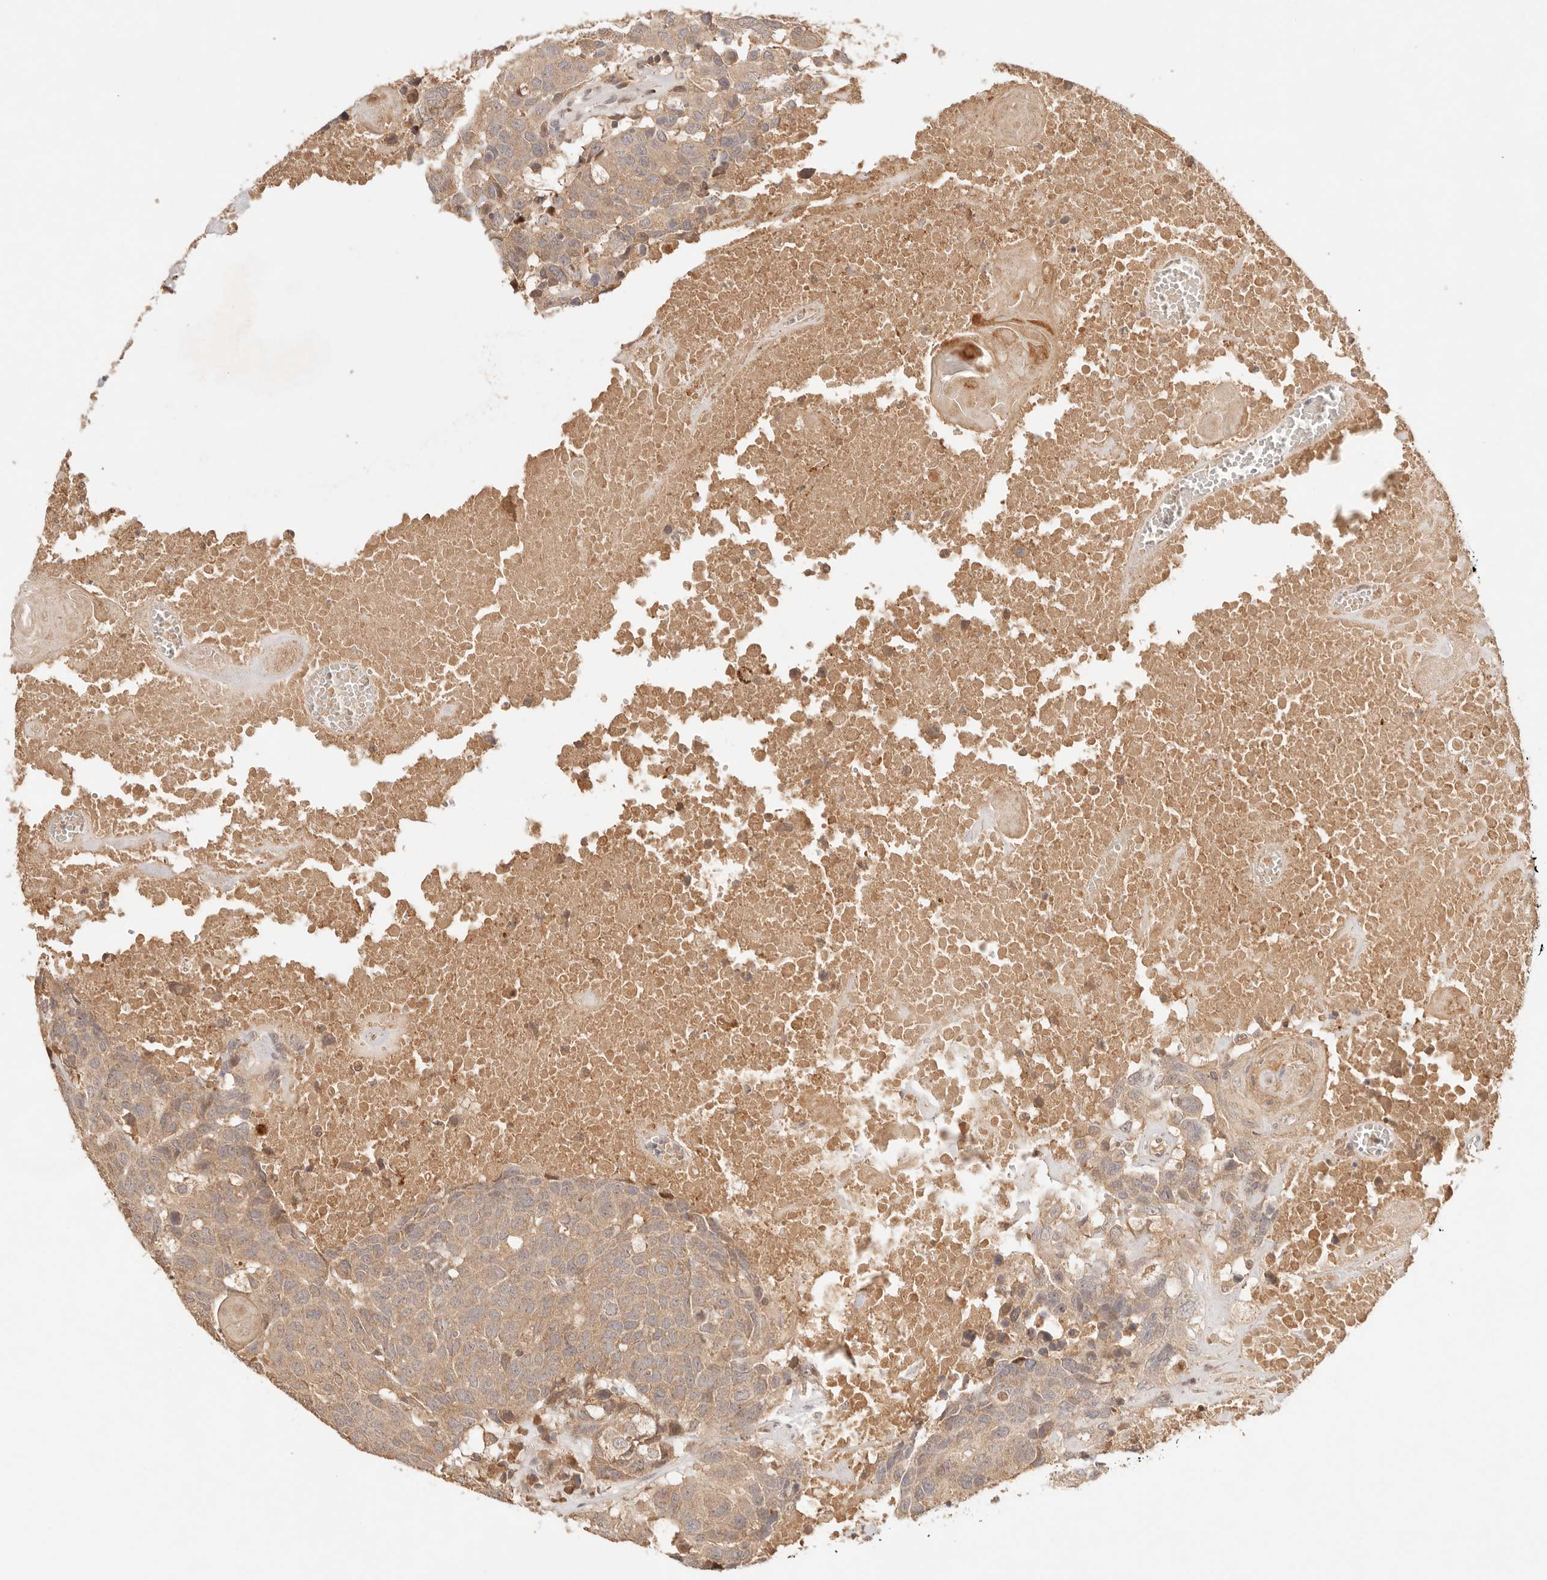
{"staining": {"intensity": "weak", "quantity": ">75%", "location": "cytoplasmic/membranous"}, "tissue": "head and neck cancer", "cell_type": "Tumor cells", "image_type": "cancer", "snomed": [{"axis": "morphology", "description": "Squamous cell carcinoma, NOS"}, {"axis": "topography", "description": "Head-Neck"}], "caption": "Immunohistochemical staining of human squamous cell carcinoma (head and neck) displays low levels of weak cytoplasmic/membranous expression in approximately >75% of tumor cells.", "gene": "PHLDA3", "patient": {"sex": "male", "age": 66}}